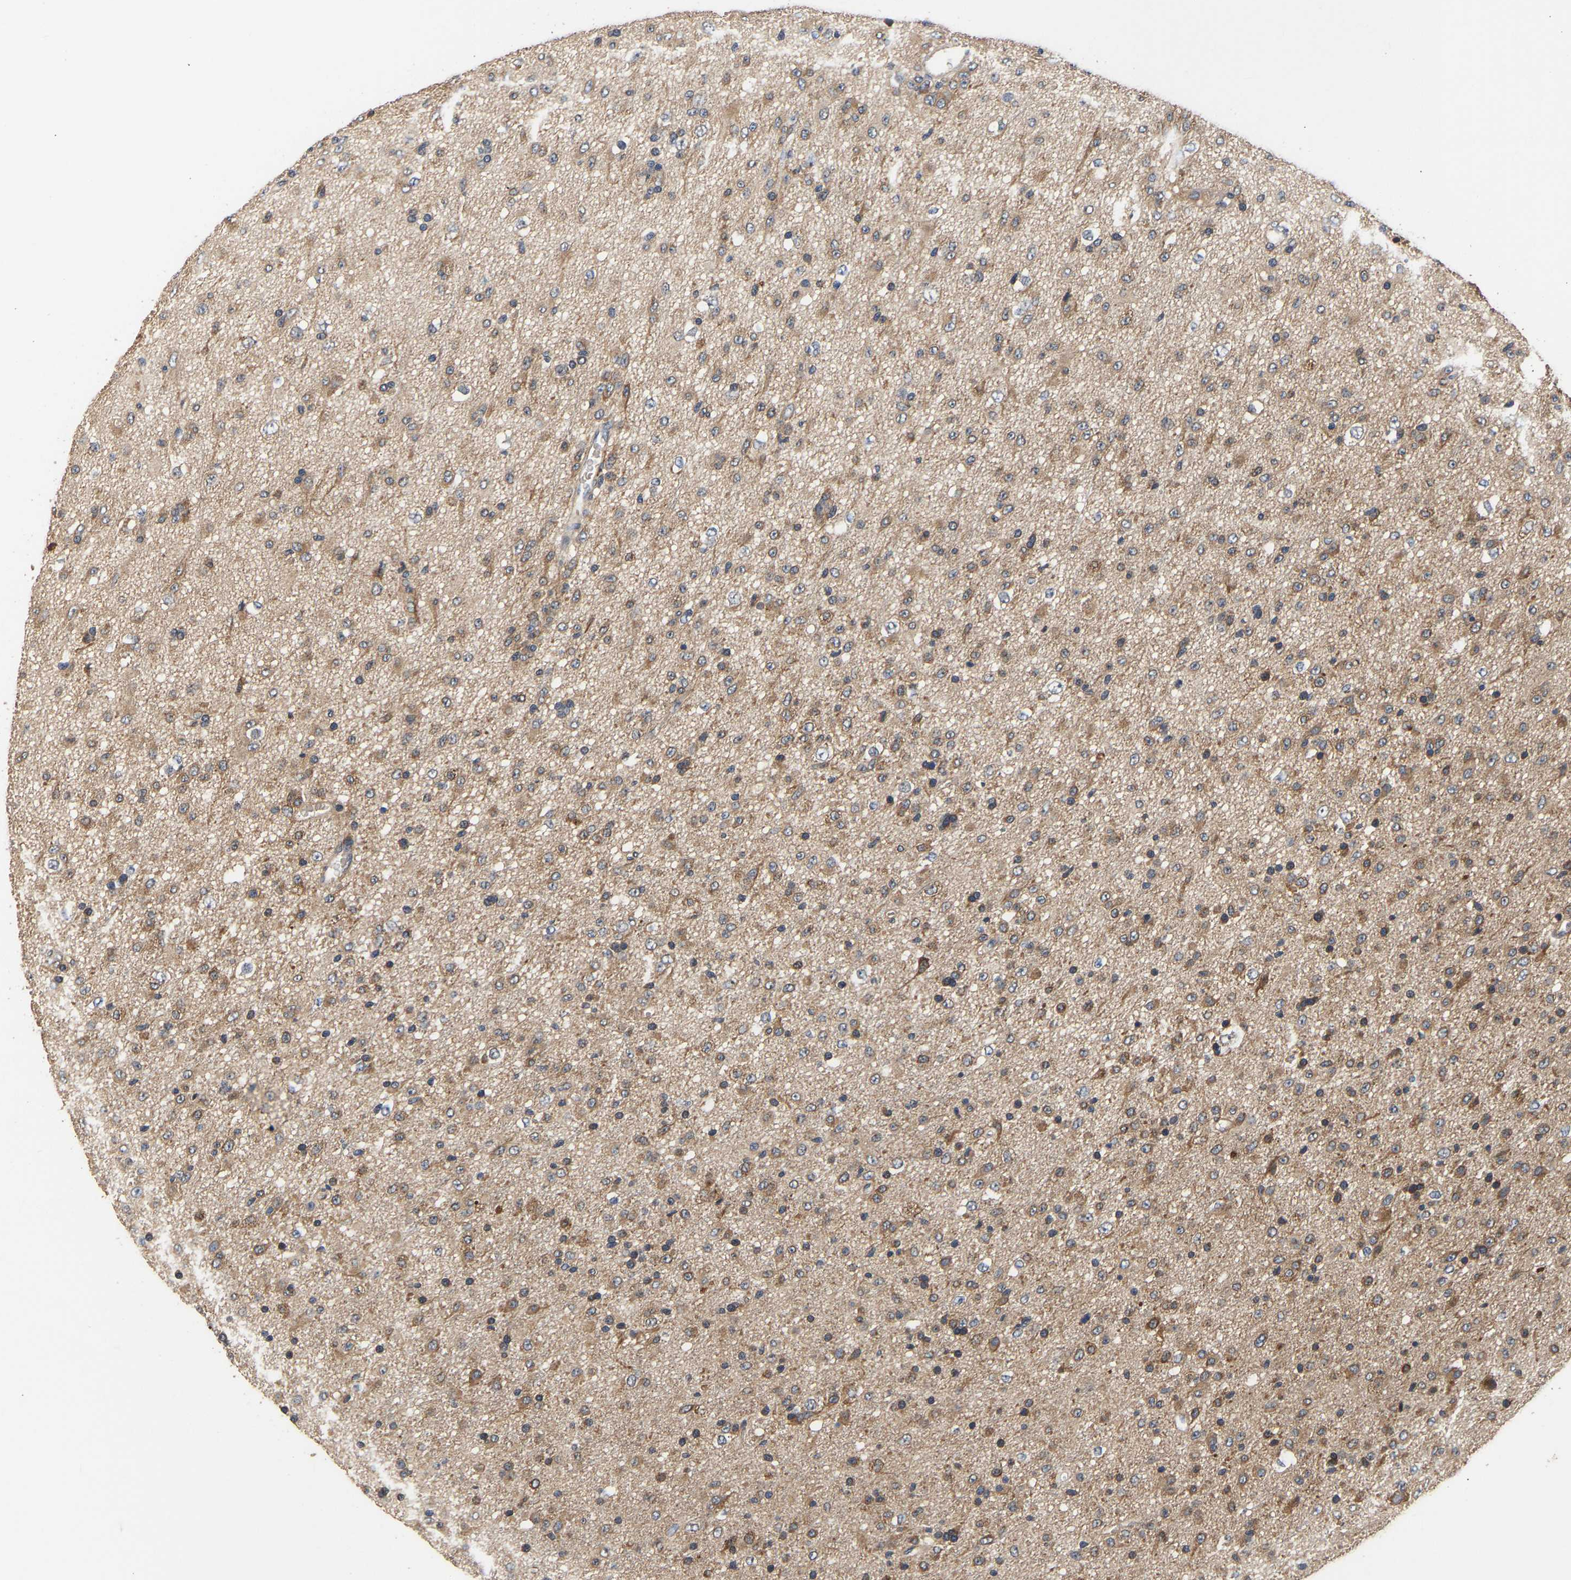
{"staining": {"intensity": "weak", "quantity": "25%-75%", "location": "cytoplasmic/membranous"}, "tissue": "glioma", "cell_type": "Tumor cells", "image_type": "cancer", "snomed": [{"axis": "morphology", "description": "Glioma, malignant, Low grade"}, {"axis": "topography", "description": "Brain"}], "caption": "Human low-grade glioma (malignant) stained with a brown dye exhibits weak cytoplasmic/membranous positive positivity in approximately 25%-75% of tumor cells.", "gene": "LRBA", "patient": {"sex": "male", "age": 65}}